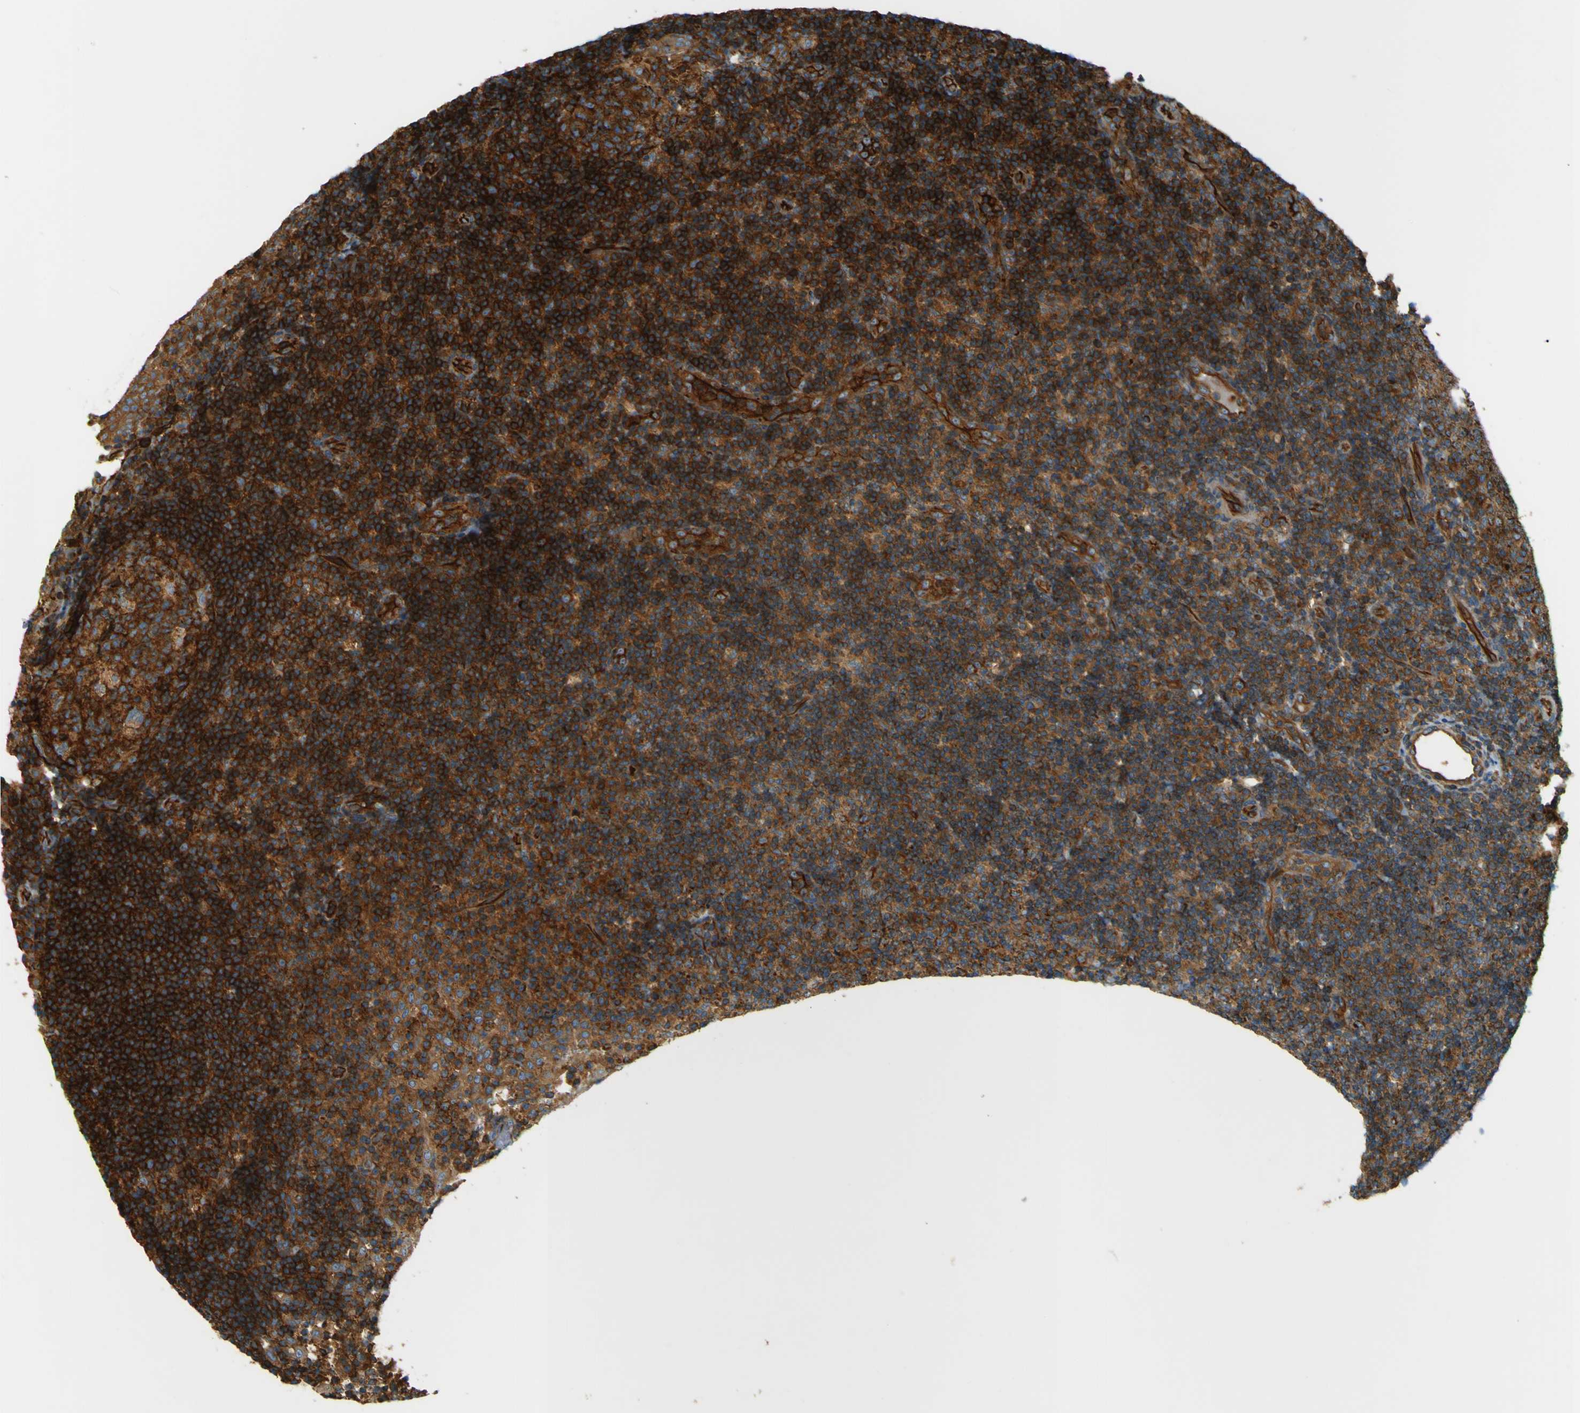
{"staining": {"intensity": "strong", "quantity": "25%-75%", "location": "cytoplasmic/membranous"}, "tissue": "tonsil", "cell_type": "Germinal center cells", "image_type": "normal", "snomed": [{"axis": "morphology", "description": "Normal tissue, NOS"}, {"axis": "topography", "description": "Tonsil"}], "caption": "Immunohistochemistry (DAB (3,3'-diaminobenzidine)) staining of normal tonsil displays strong cytoplasmic/membranous protein staining in about 25%-75% of germinal center cells.", "gene": "DNAJC5", "patient": {"sex": "female", "age": 40}}